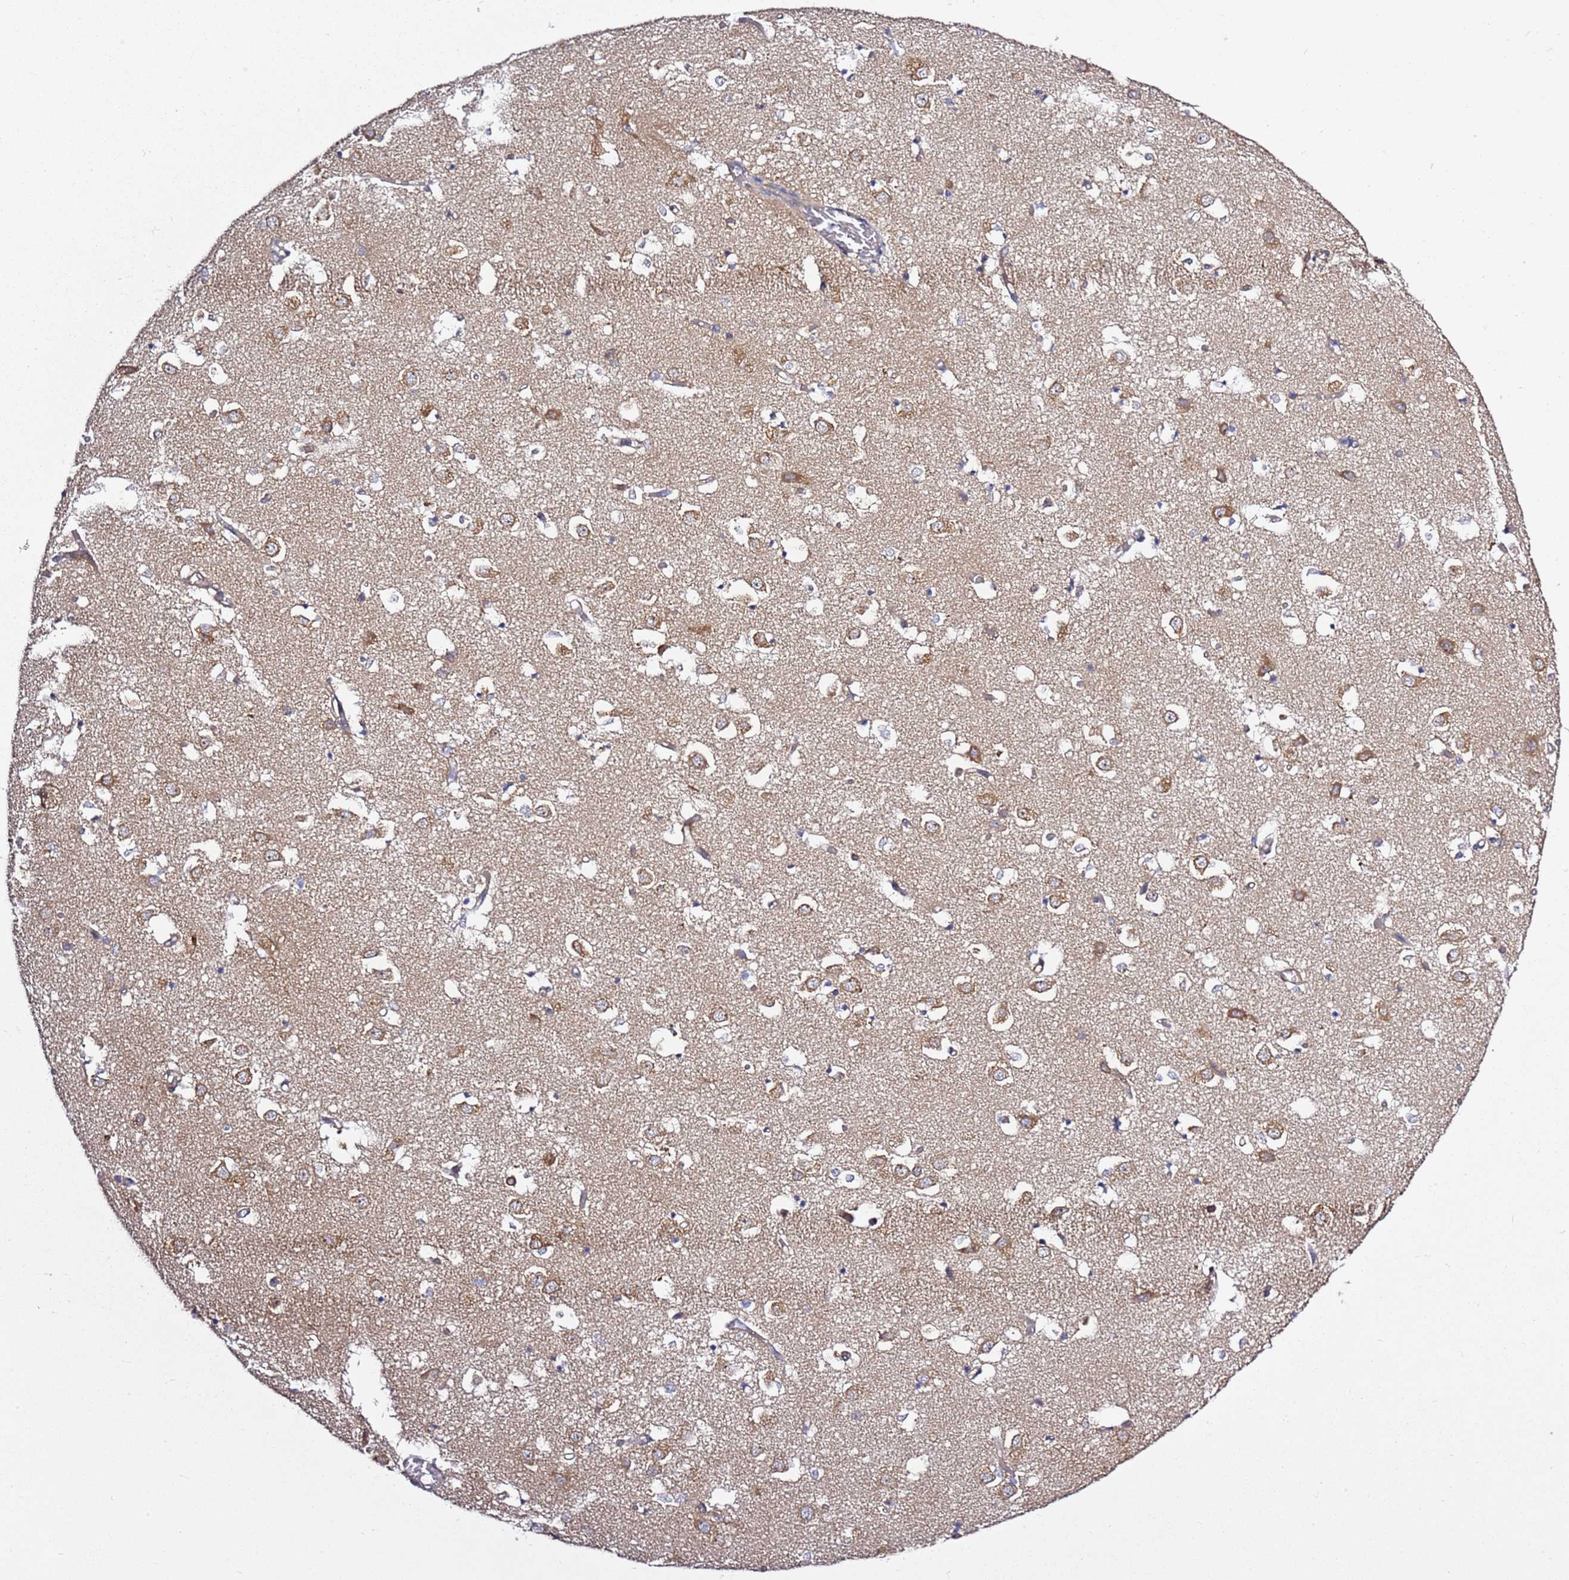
{"staining": {"intensity": "negative", "quantity": "none", "location": "none"}, "tissue": "caudate", "cell_type": "Glial cells", "image_type": "normal", "snomed": [{"axis": "morphology", "description": "Normal tissue, NOS"}, {"axis": "topography", "description": "Lateral ventricle wall"}], "caption": "A histopathology image of human caudate is negative for staining in glial cells. (Brightfield microscopy of DAB (3,3'-diaminobenzidine) IHC at high magnification).", "gene": "GNL1", "patient": {"sex": "male", "age": 70}}